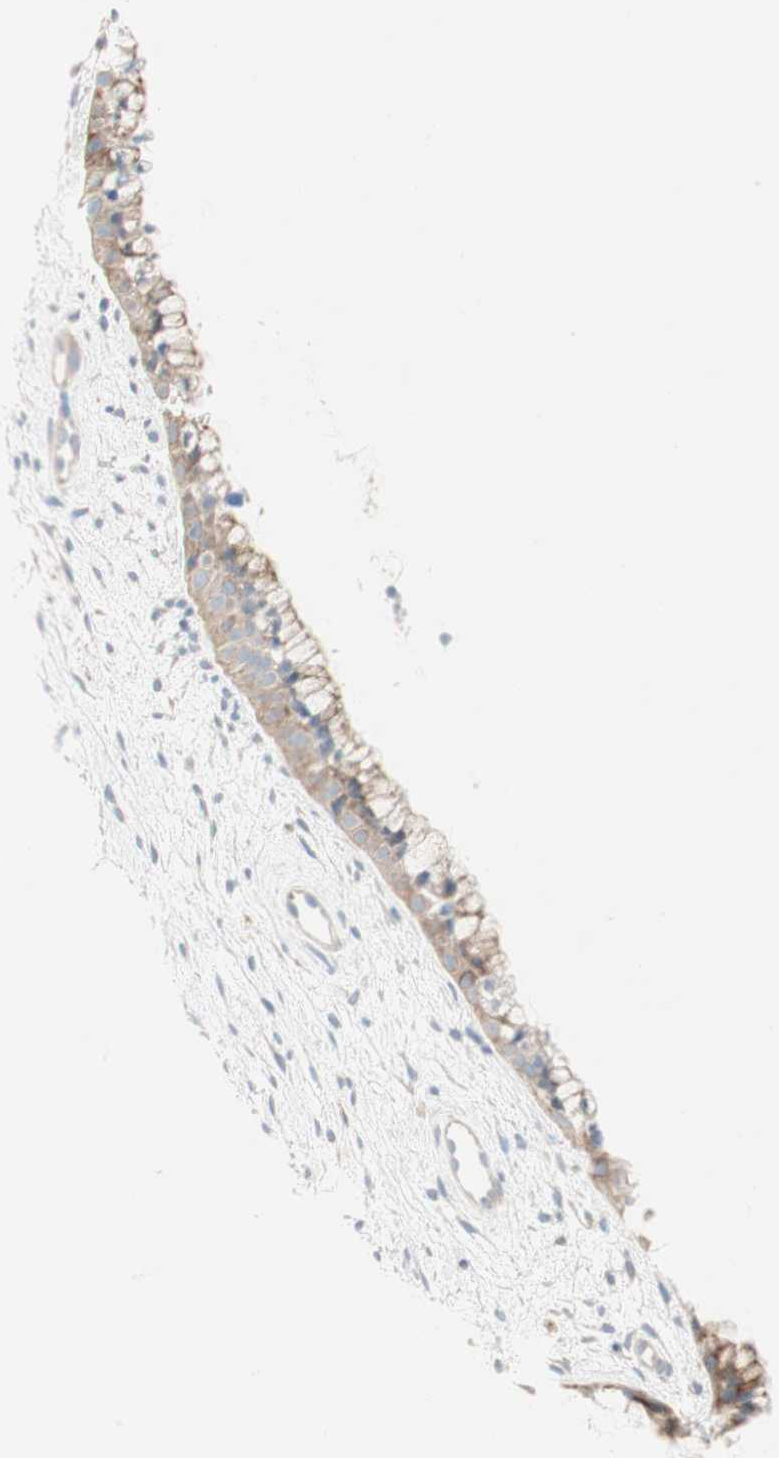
{"staining": {"intensity": "weak", "quantity": ">75%", "location": "cytoplasmic/membranous"}, "tissue": "cervix", "cell_type": "Glandular cells", "image_type": "normal", "snomed": [{"axis": "morphology", "description": "Normal tissue, NOS"}, {"axis": "topography", "description": "Cervix"}], "caption": "A histopathology image showing weak cytoplasmic/membranous expression in about >75% of glandular cells in unremarkable cervix, as visualized by brown immunohistochemical staining.", "gene": "CDK3", "patient": {"sex": "female", "age": 39}}